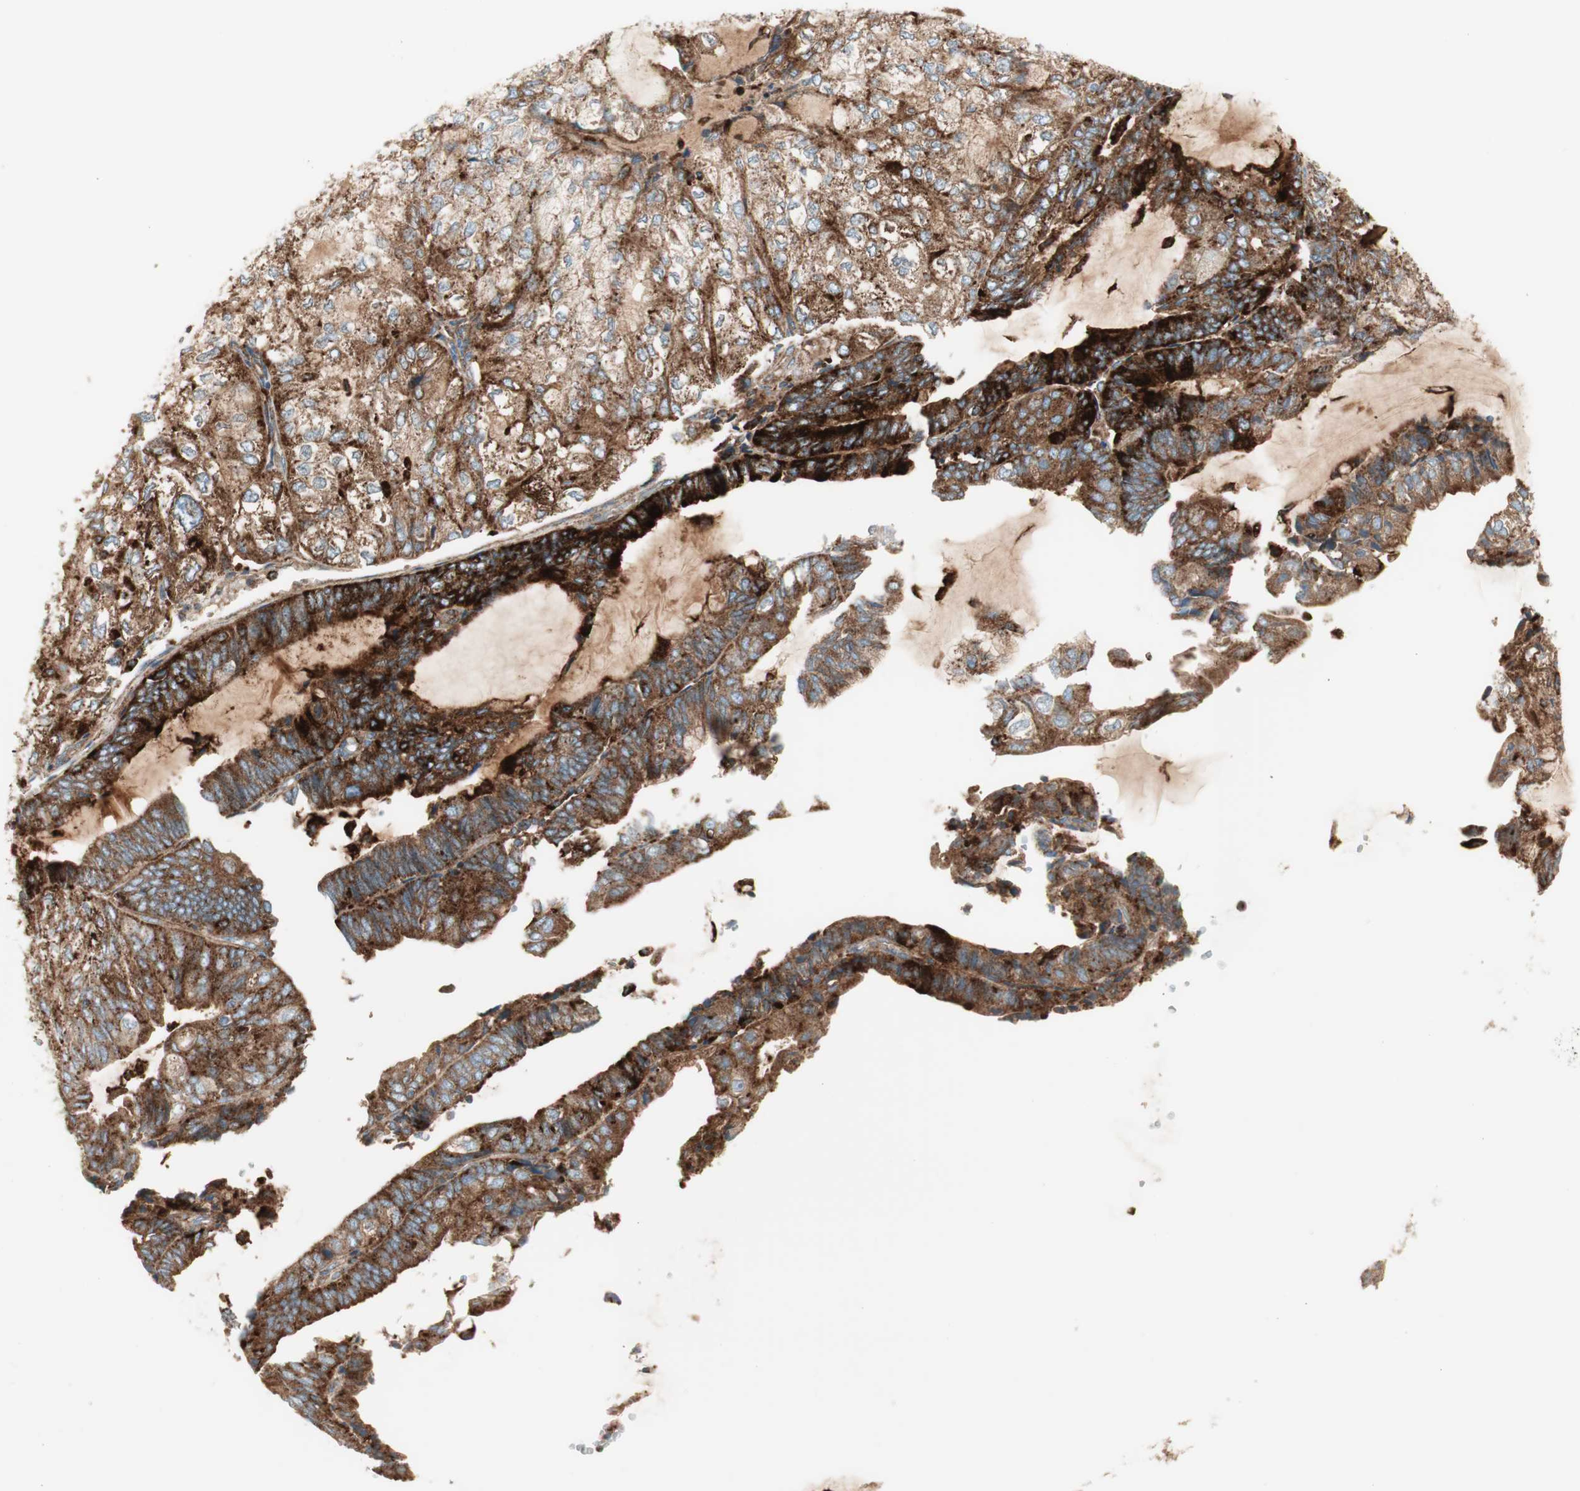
{"staining": {"intensity": "moderate", "quantity": "25%-75%", "location": "cytoplasmic/membranous"}, "tissue": "endometrial cancer", "cell_type": "Tumor cells", "image_type": "cancer", "snomed": [{"axis": "morphology", "description": "Adenocarcinoma, NOS"}, {"axis": "topography", "description": "Endometrium"}], "caption": "Immunohistochemical staining of human endometrial cancer (adenocarcinoma) demonstrates medium levels of moderate cytoplasmic/membranous protein expression in approximately 25%-75% of tumor cells.", "gene": "ATP6V1G1", "patient": {"sex": "female", "age": 81}}